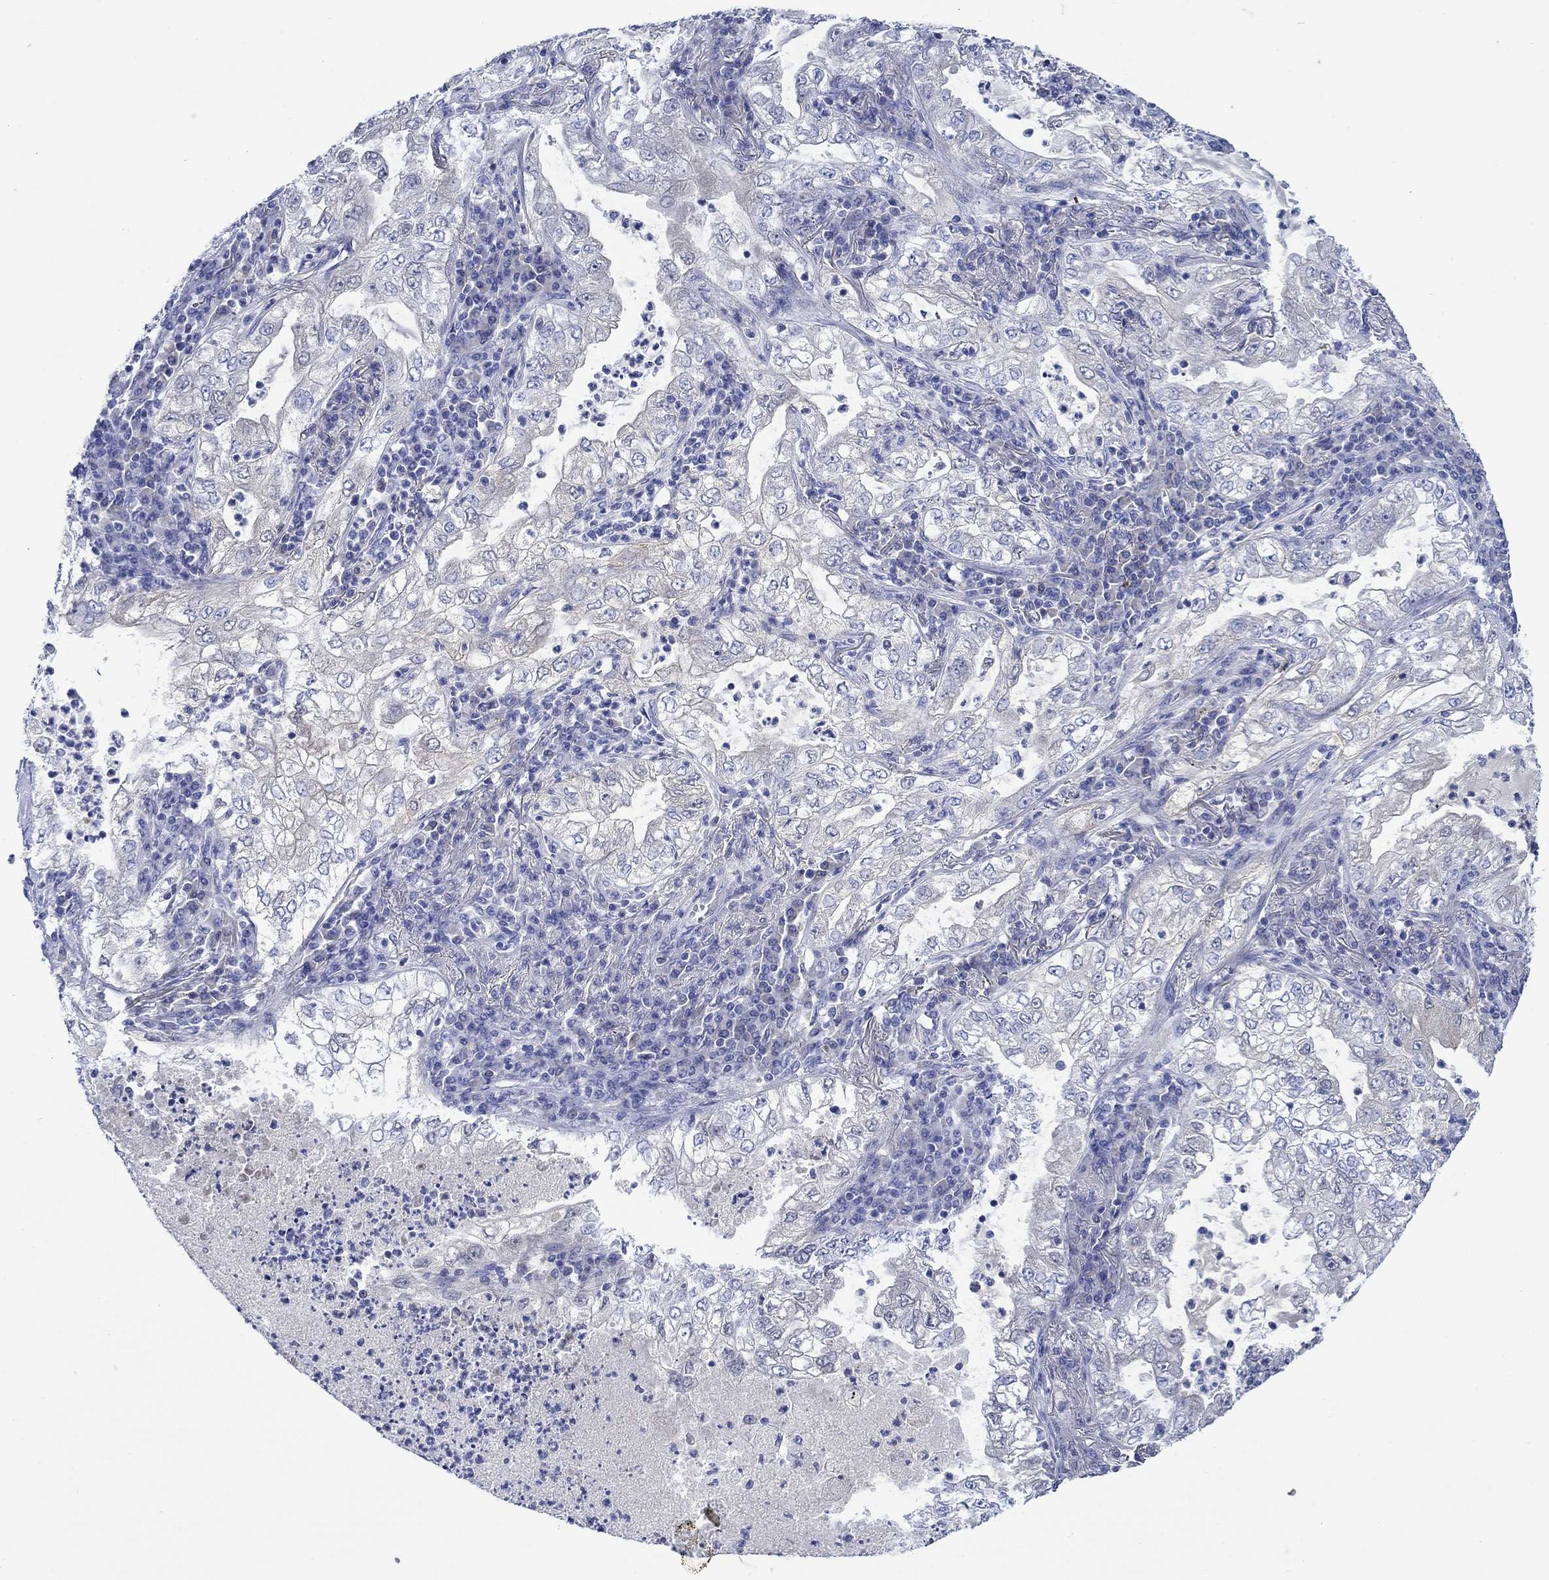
{"staining": {"intensity": "negative", "quantity": "none", "location": "none"}, "tissue": "lung cancer", "cell_type": "Tumor cells", "image_type": "cancer", "snomed": [{"axis": "morphology", "description": "Adenocarcinoma, NOS"}, {"axis": "topography", "description": "Lung"}], "caption": "Protein analysis of lung adenocarcinoma displays no significant expression in tumor cells.", "gene": "TRIM16", "patient": {"sex": "female", "age": 73}}